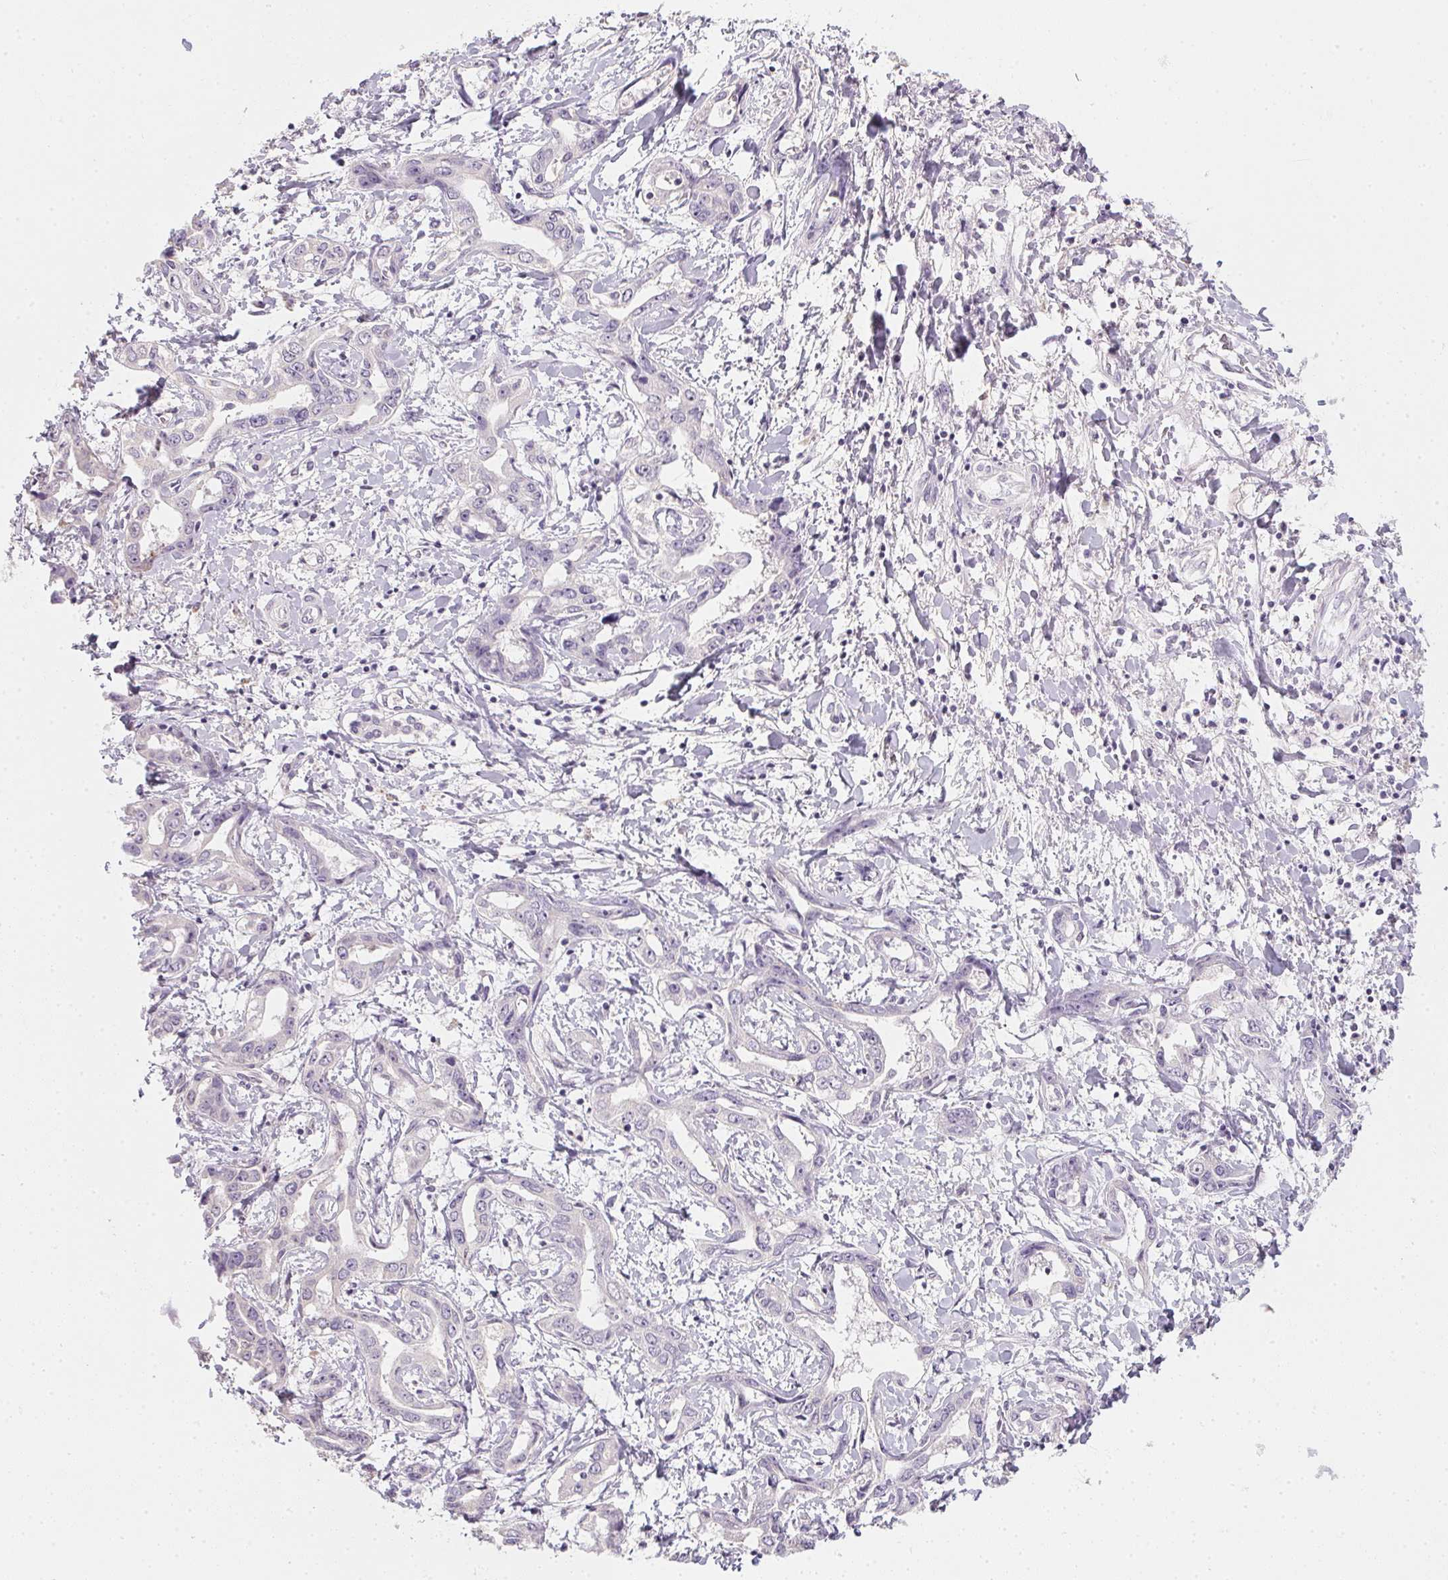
{"staining": {"intensity": "negative", "quantity": "none", "location": "none"}, "tissue": "liver cancer", "cell_type": "Tumor cells", "image_type": "cancer", "snomed": [{"axis": "morphology", "description": "Cholangiocarcinoma"}, {"axis": "topography", "description": "Liver"}], "caption": "Protein analysis of cholangiocarcinoma (liver) shows no significant positivity in tumor cells.", "gene": "TMEM72", "patient": {"sex": "male", "age": 59}}